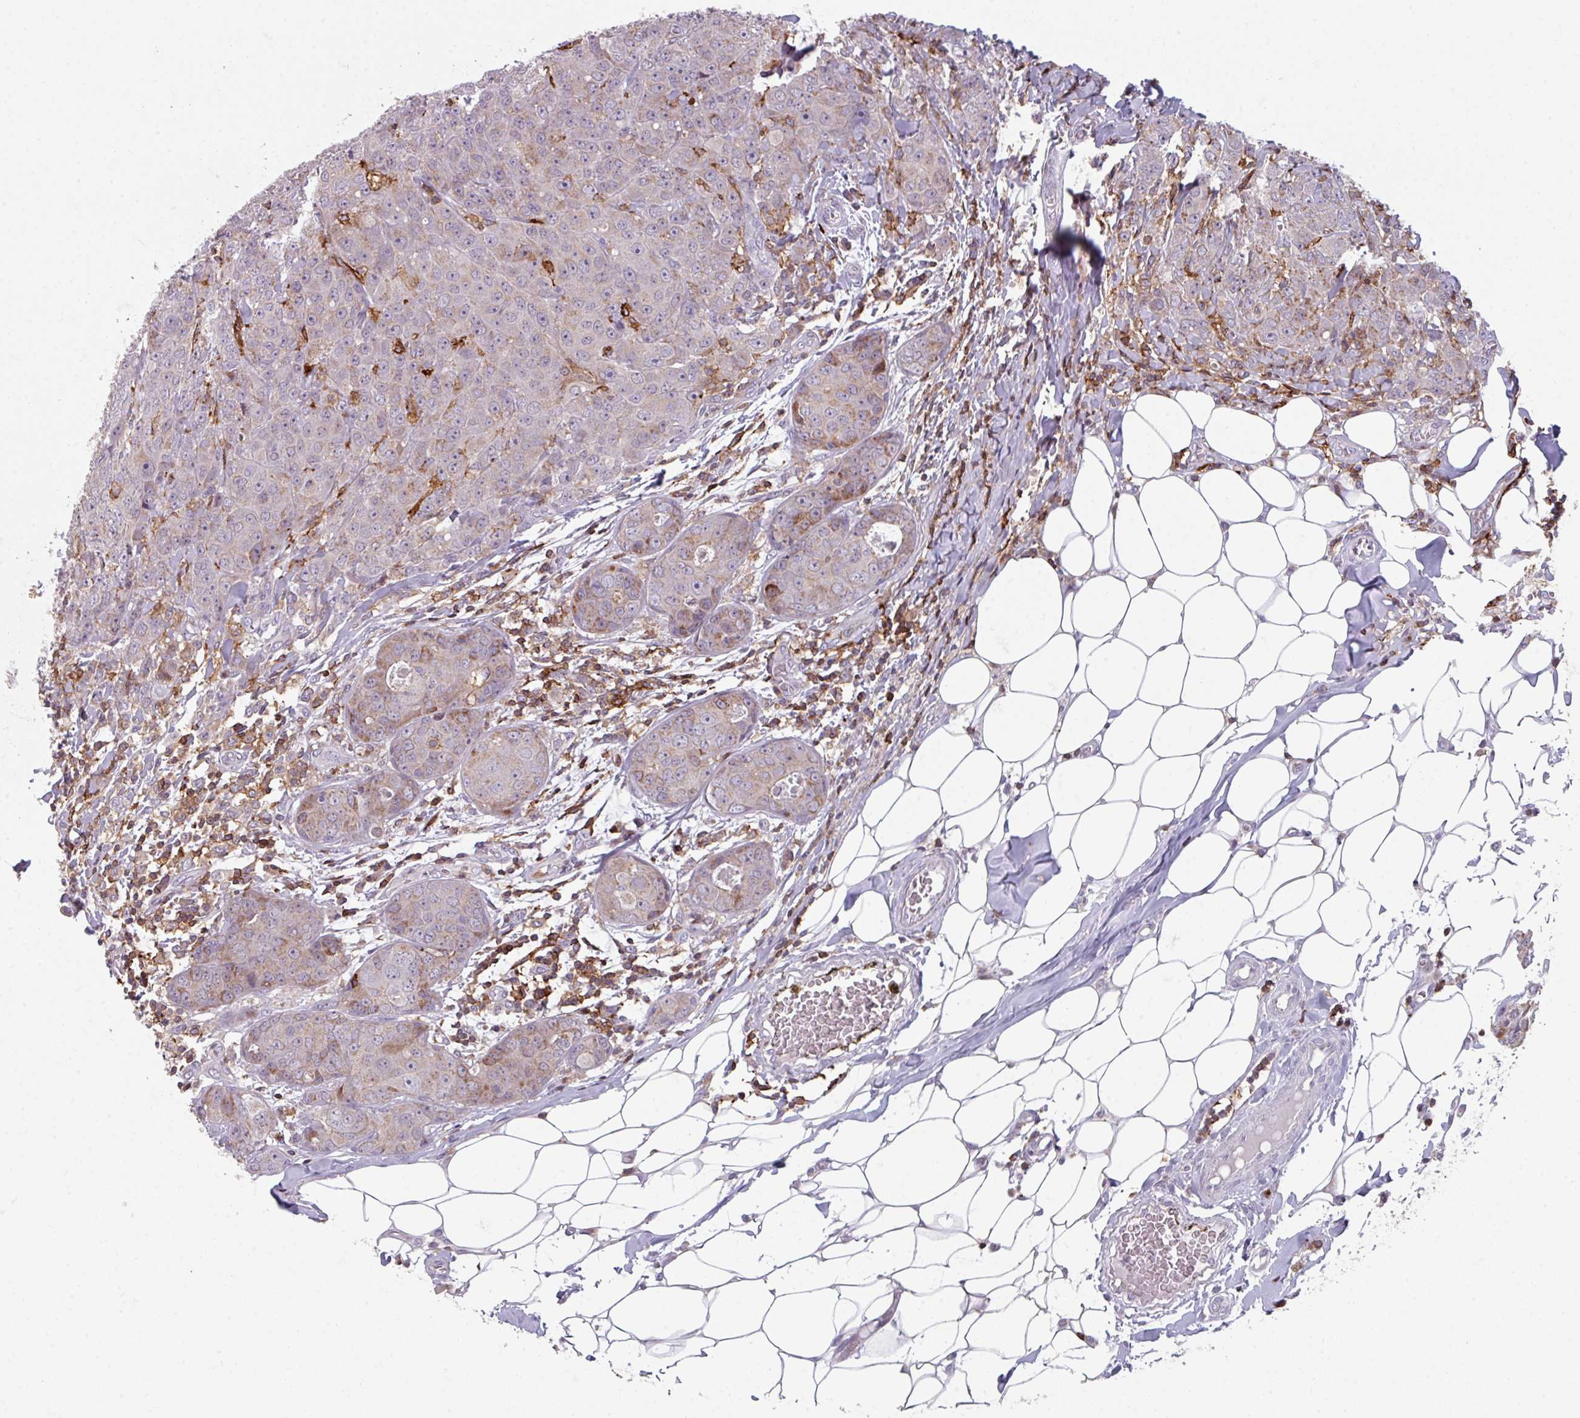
{"staining": {"intensity": "negative", "quantity": "none", "location": "none"}, "tissue": "breast cancer", "cell_type": "Tumor cells", "image_type": "cancer", "snomed": [{"axis": "morphology", "description": "Duct carcinoma"}, {"axis": "topography", "description": "Breast"}], "caption": "Breast cancer (intraductal carcinoma) was stained to show a protein in brown. There is no significant positivity in tumor cells.", "gene": "NEDD9", "patient": {"sex": "female", "age": 43}}